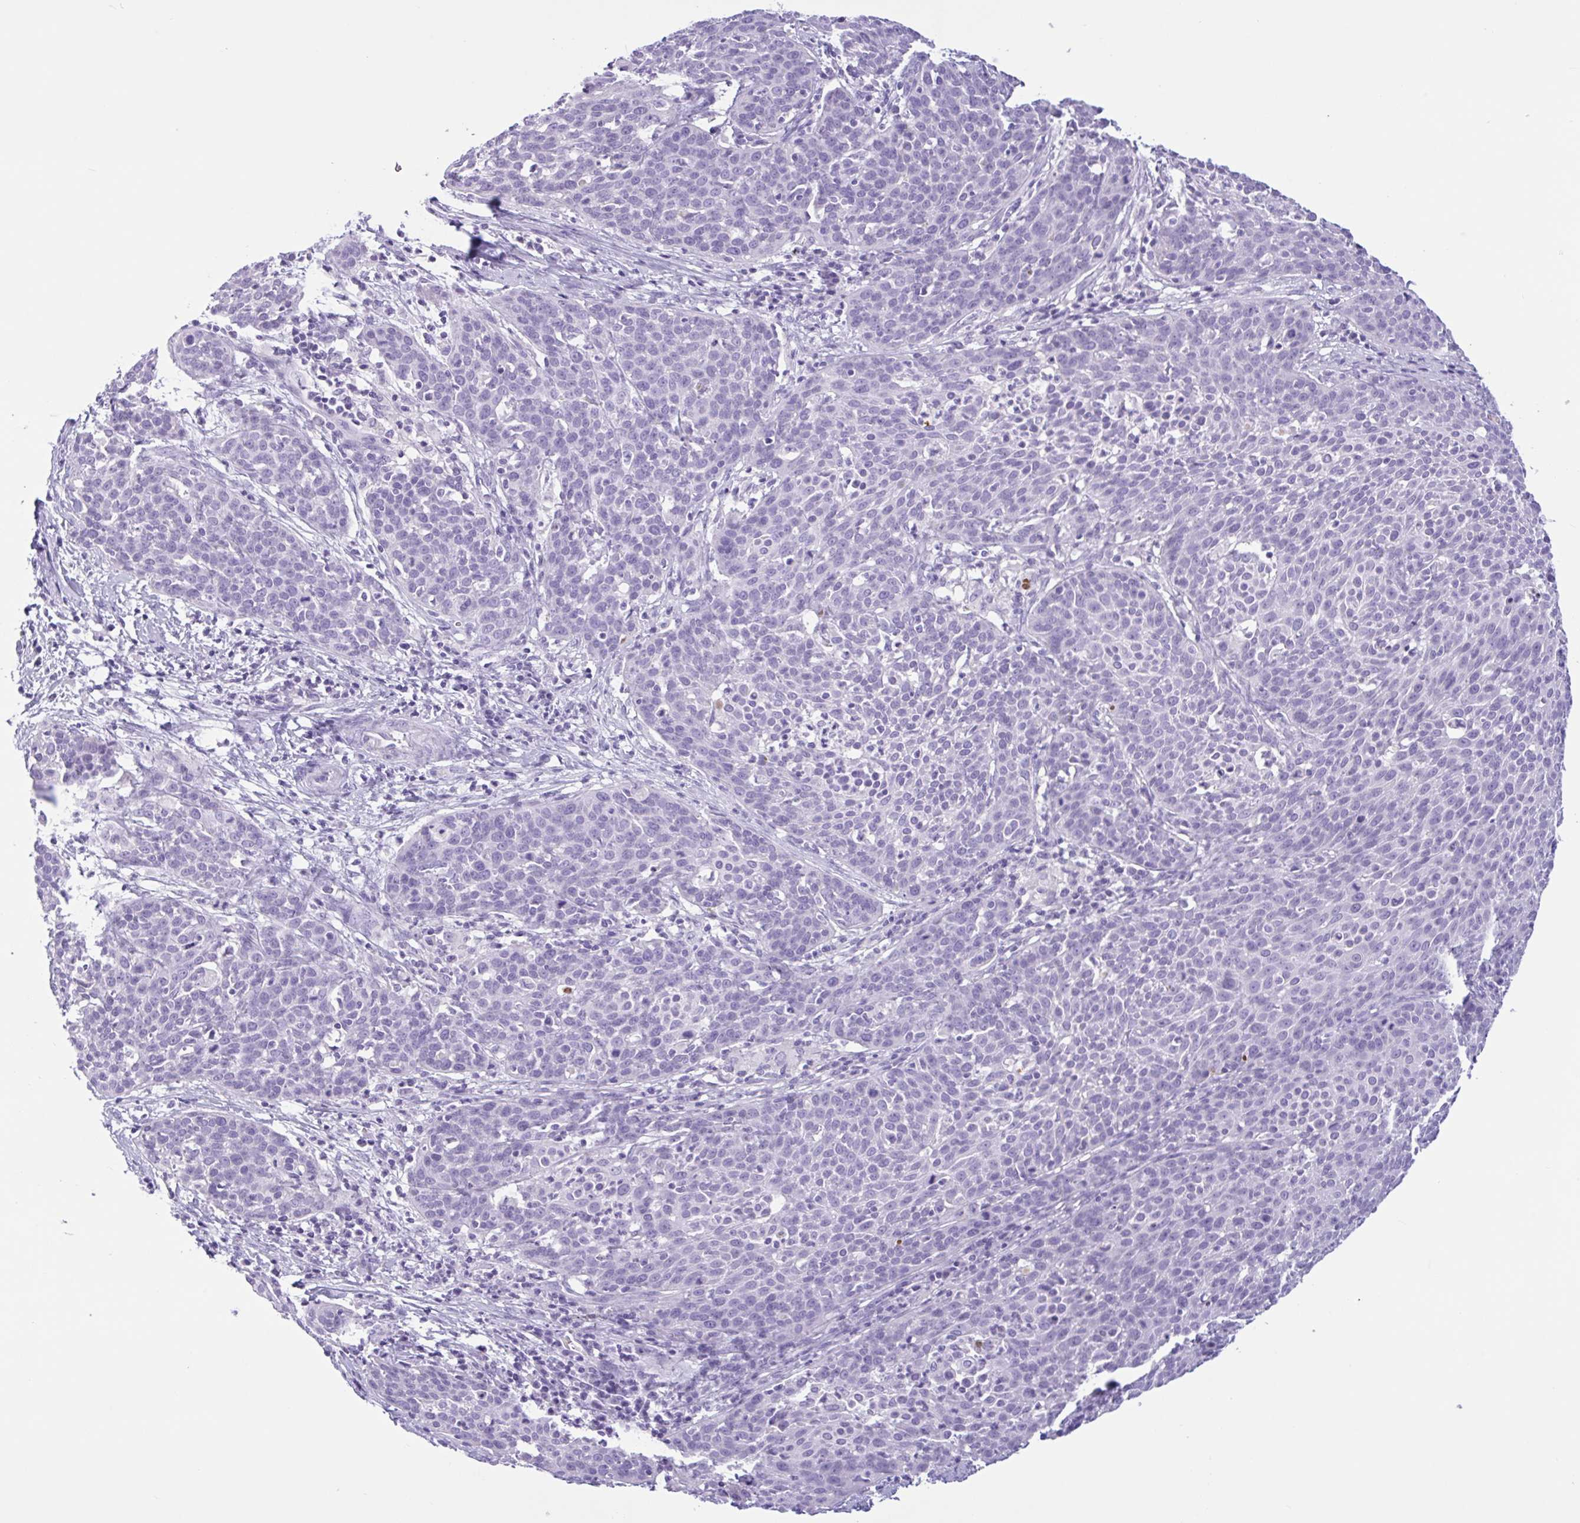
{"staining": {"intensity": "negative", "quantity": "none", "location": "none"}, "tissue": "cervical cancer", "cell_type": "Tumor cells", "image_type": "cancer", "snomed": [{"axis": "morphology", "description": "Squamous cell carcinoma, NOS"}, {"axis": "topography", "description": "Cervix"}], "caption": "Tumor cells show no significant expression in squamous cell carcinoma (cervical).", "gene": "CTSE", "patient": {"sex": "female", "age": 38}}